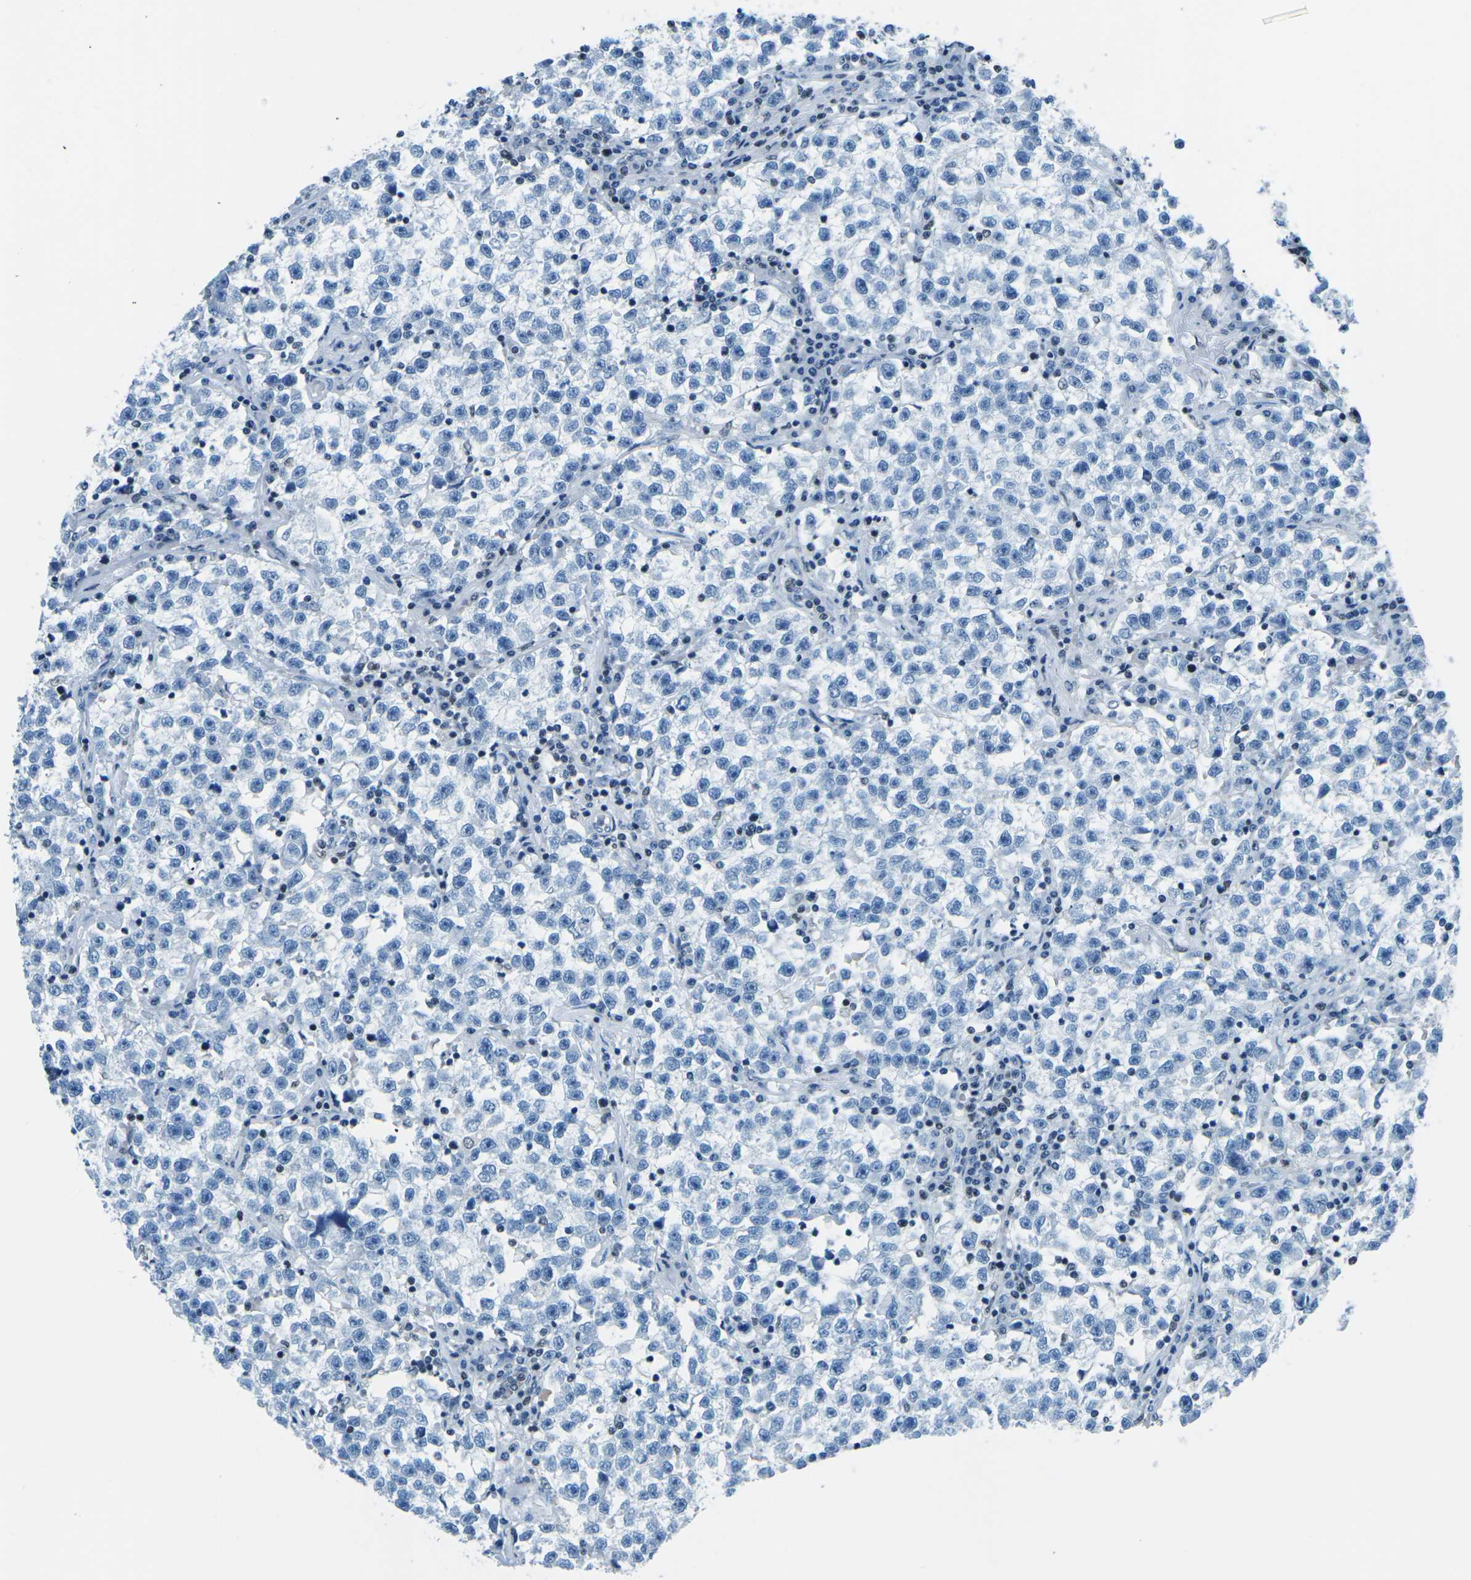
{"staining": {"intensity": "negative", "quantity": "none", "location": "none"}, "tissue": "testis cancer", "cell_type": "Tumor cells", "image_type": "cancer", "snomed": [{"axis": "morphology", "description": "Seminoma, NOS"}, {"axis": "topography", "description": "Testis"}], "caption": "Photomicrograph shows no significant protein positivity in tumor cells of testis cancer.", "gene": "CELF2", "patient": {"sex": "male", "age": 22}}